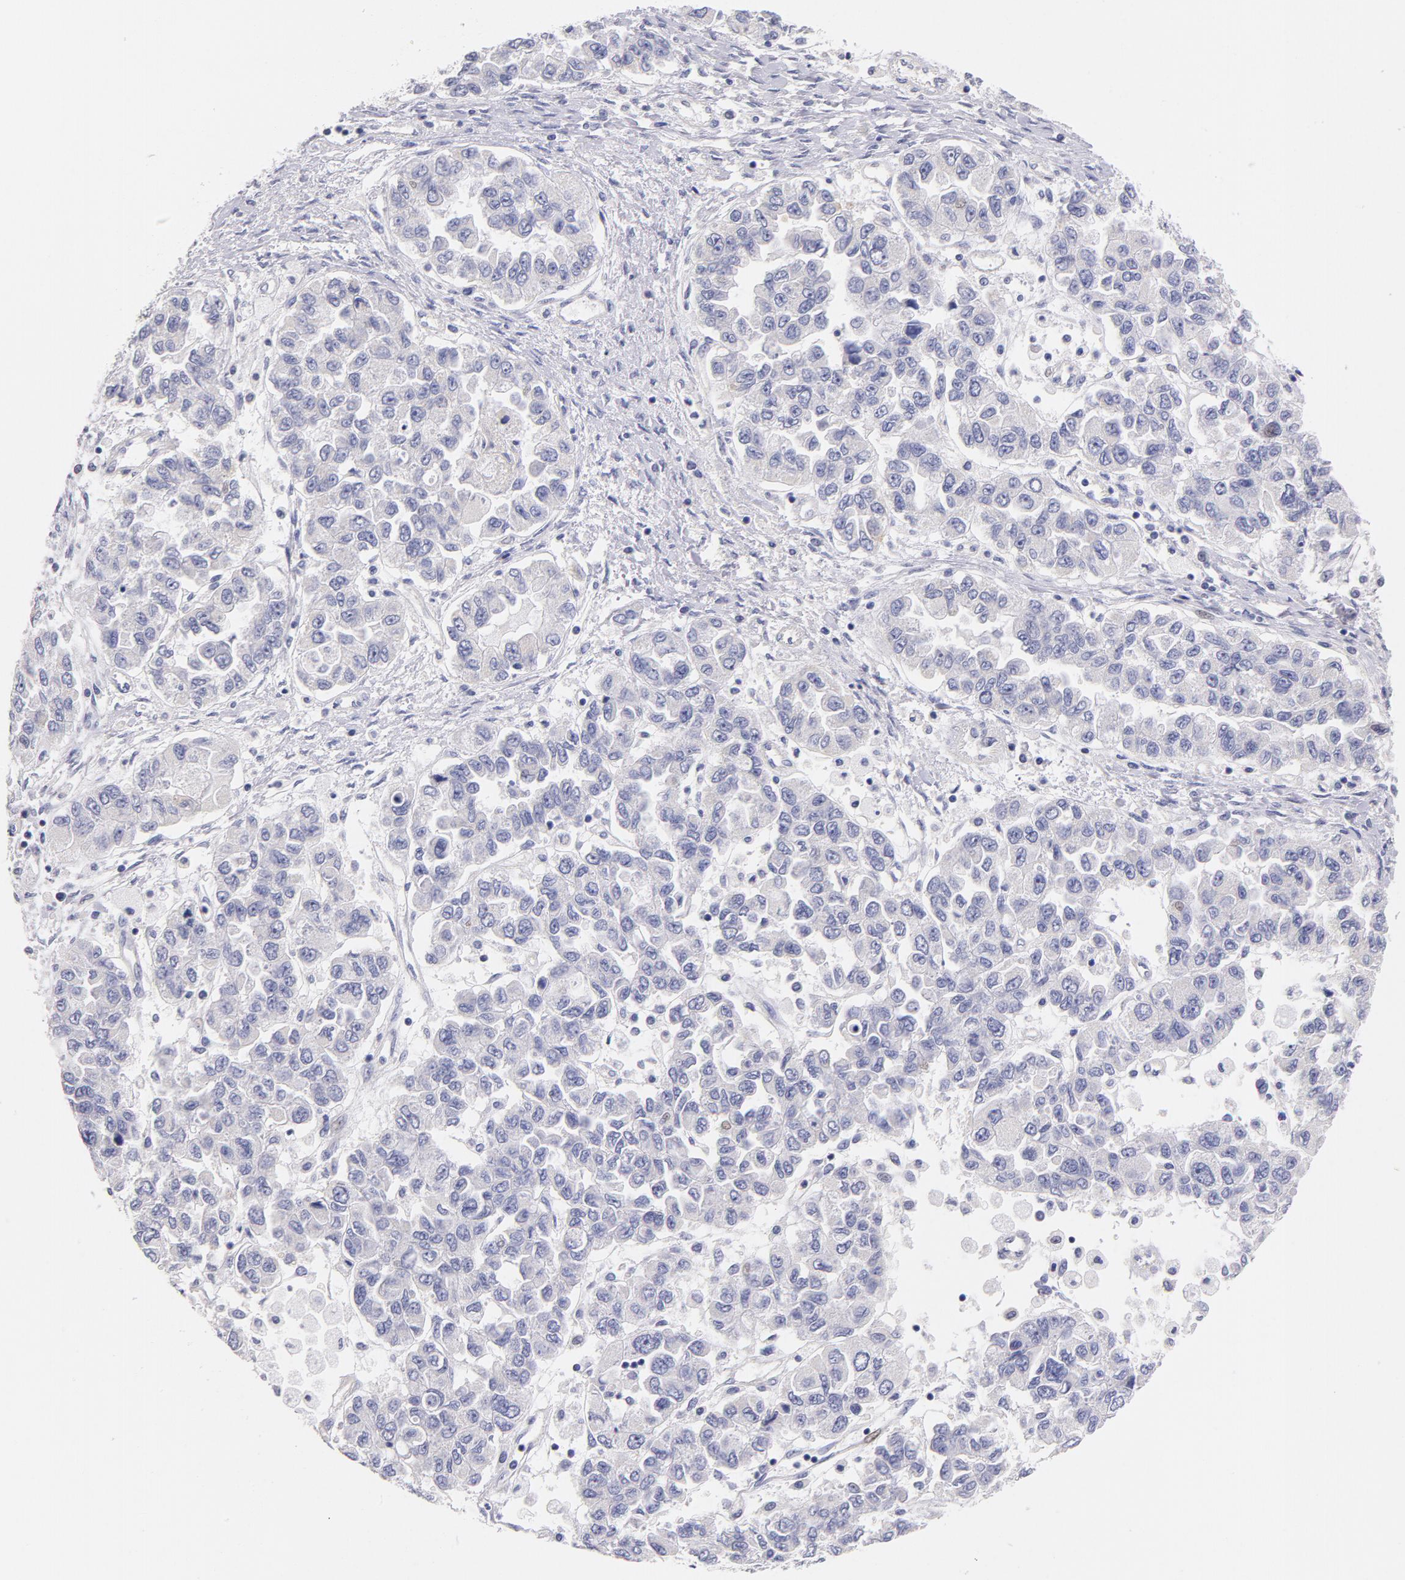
{"staining": {"intensity": "negative", "quantity": "none", "location": "none"}, "tissue": "ovarian cancer", "cell_type": "Tumor cells", "image_type": "cancer", "snomed": [{"axis": "morphology", "description": "Cystadenocarcinoma, serous, NOS"}, {"axis": "topography", "description": "Ovary"}], "caption": "IHC of serous cystadenocarcinoma (ovarian) reveals no positivity in tumor cells. (Stains: DAB (3,3'-diaminobenzidine) IHC with hematoxylin counter stain, Microscopy: brightfield microscopy at high magnification).", "gene": "CD44", "patient": {"sex": "female", "age": 84}}